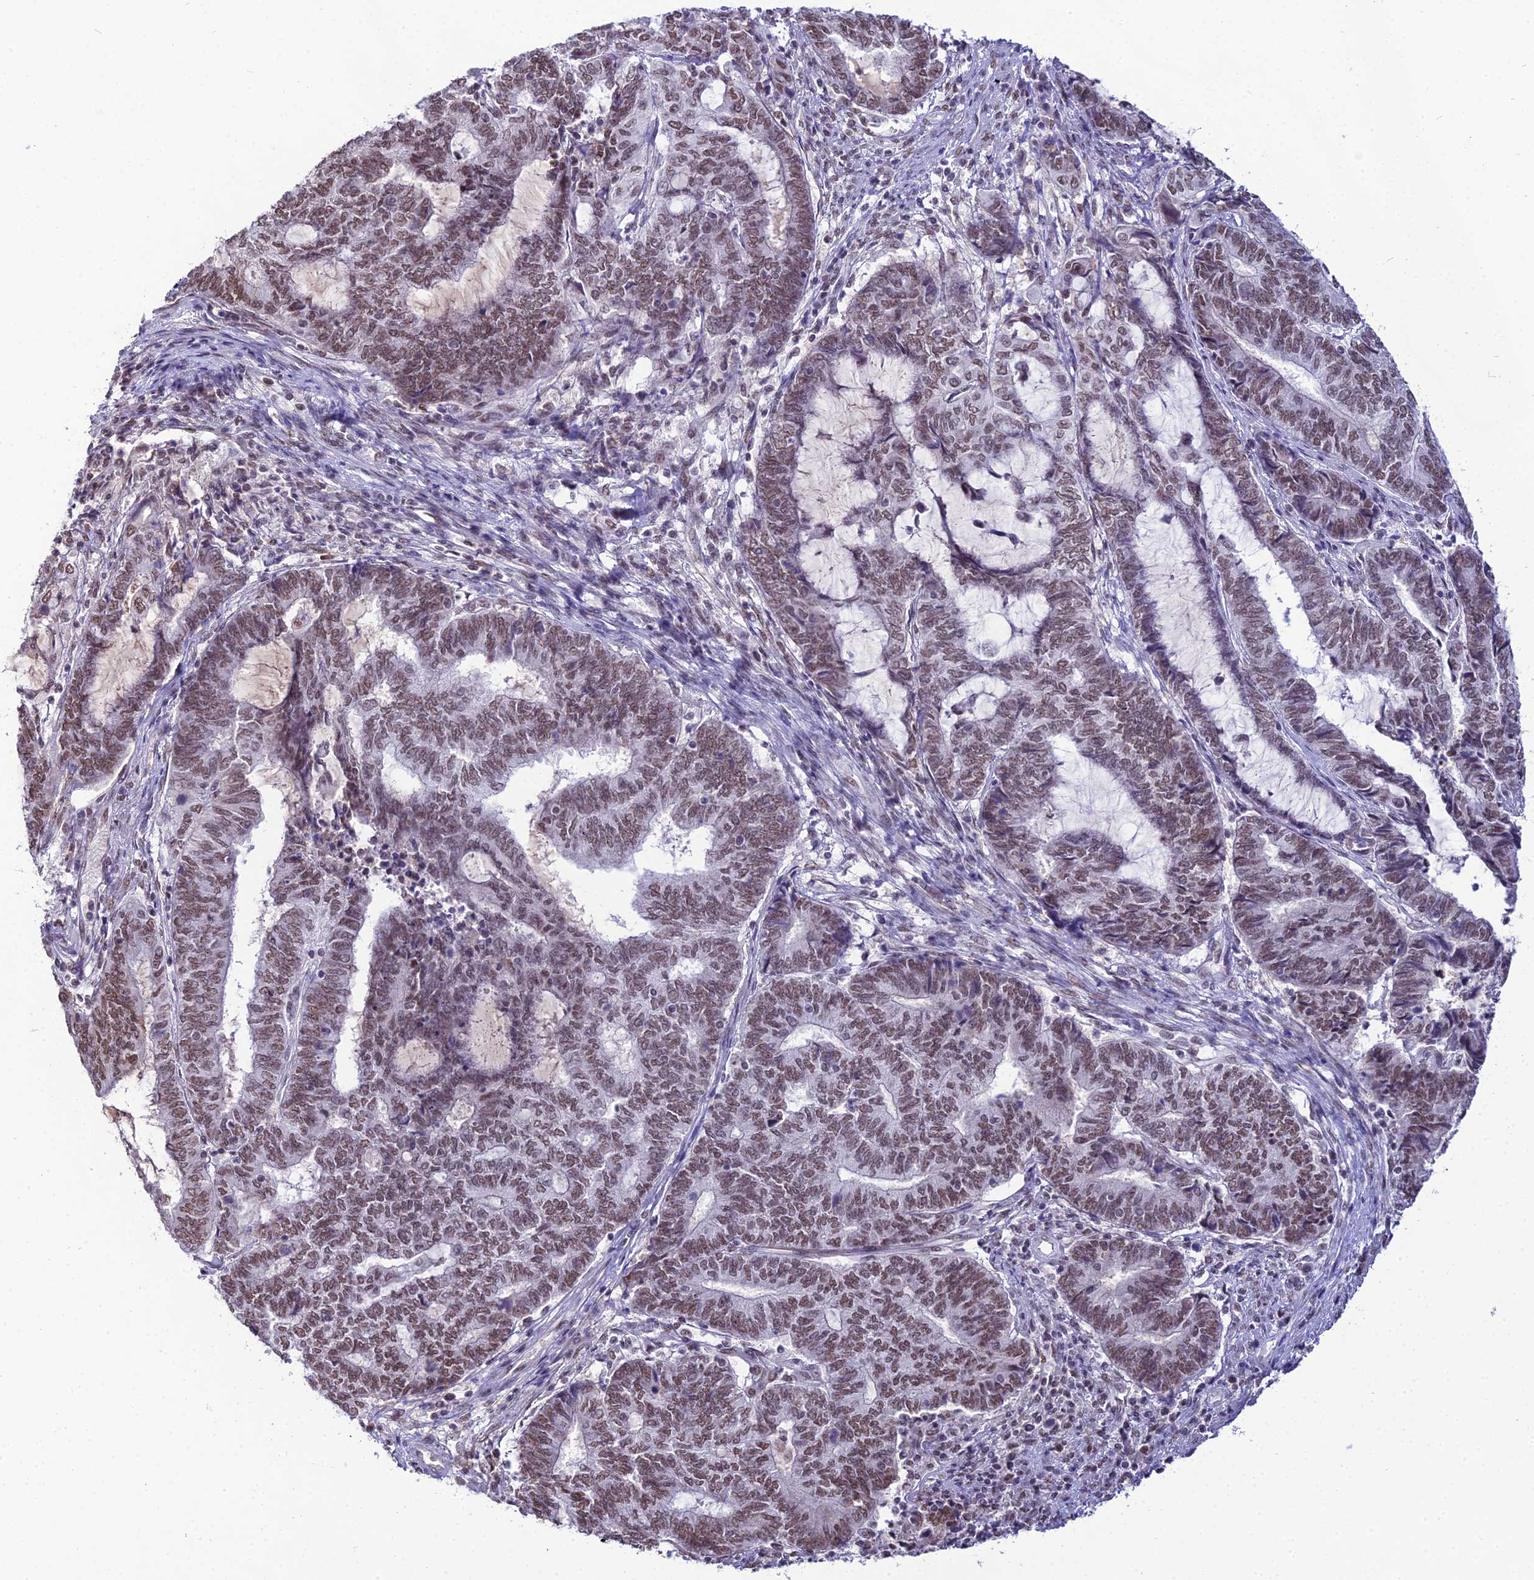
{"staining": {"intensity": "weak", "quantity": ">75%", "location": "nuclear"}, "tissue": "endometrial cancer", "cell_type": "Tumor cells", "image_type": "cancer", "snomed": [{"axis": "morphology", "description": "Adenocarcinoma, NOS"}, {"axis": "topography", "description": "Uterus"}, {"axis": "topography", "description": "Endometrium"}], "caption": "Immunohistochemistry (IHC) micrograph of neoplastic tissue: adenocarcinoma (endometrial) stained using immunohistochemistry (IHC) reveals low levels of weak protein expression localized specifically in the nuclear of tumor cells, appearing as a nuclear brown color.", "gene": "RBM12", "patient": {"sex": "female", "age": 70}}